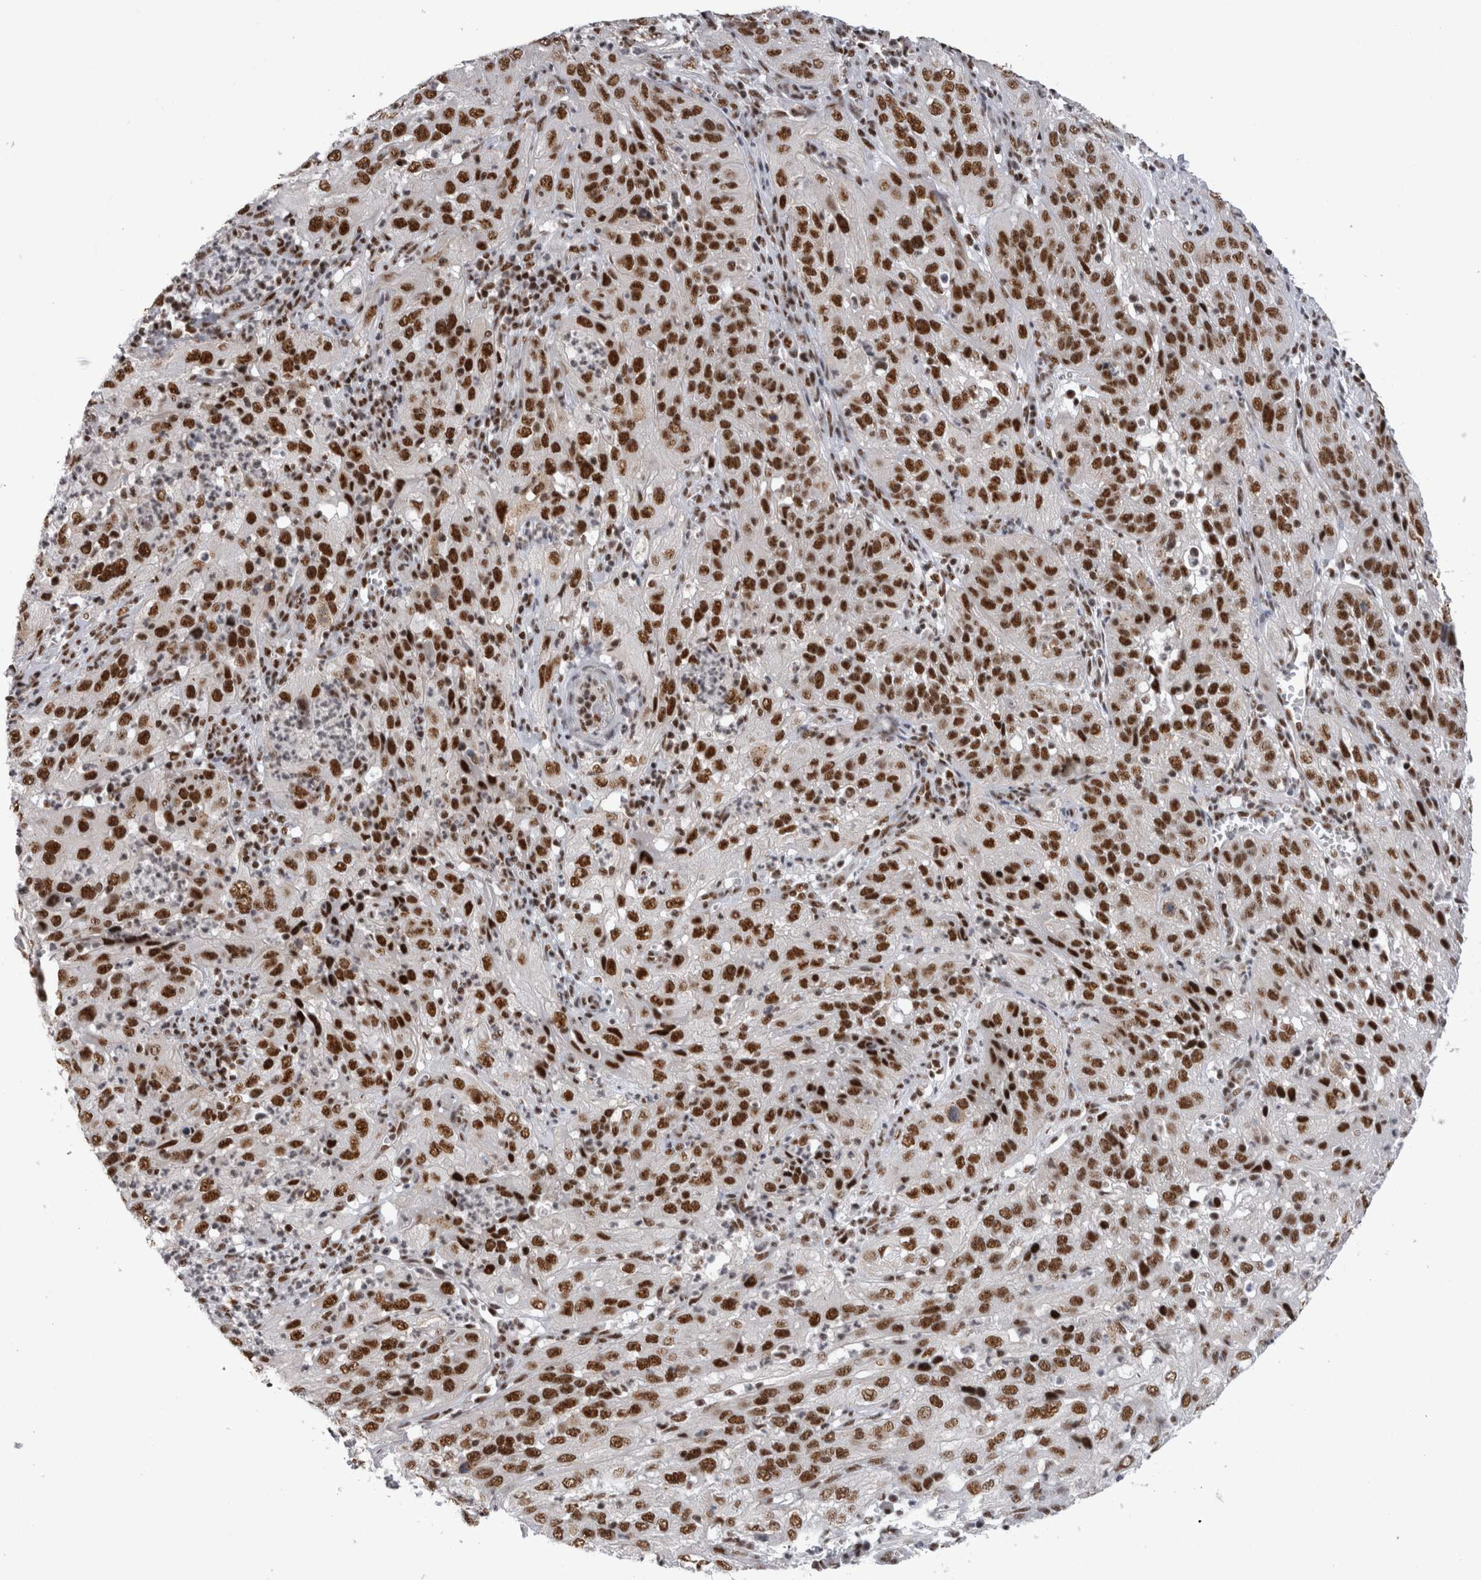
{"staining": {"intensity": "strong", "quantity": ">75%", "location": "nuclear"}, "tissue": "cervical cancer", "cell_type": "Tumor cells", "image_type": "cancer", "snomed": [{"axis": "morphology", "description": "Squamous cell carcinoma, NOS"}, {"axis": "topography", "description": "Cervix"}], "caption": "Immunohistochemical staining of cervical cancer reveals high levels of strong nuclear staining in about >75% of tumor cells.", "gene": "CDK11A", "patient": {"sex": "female", "age": 32}}